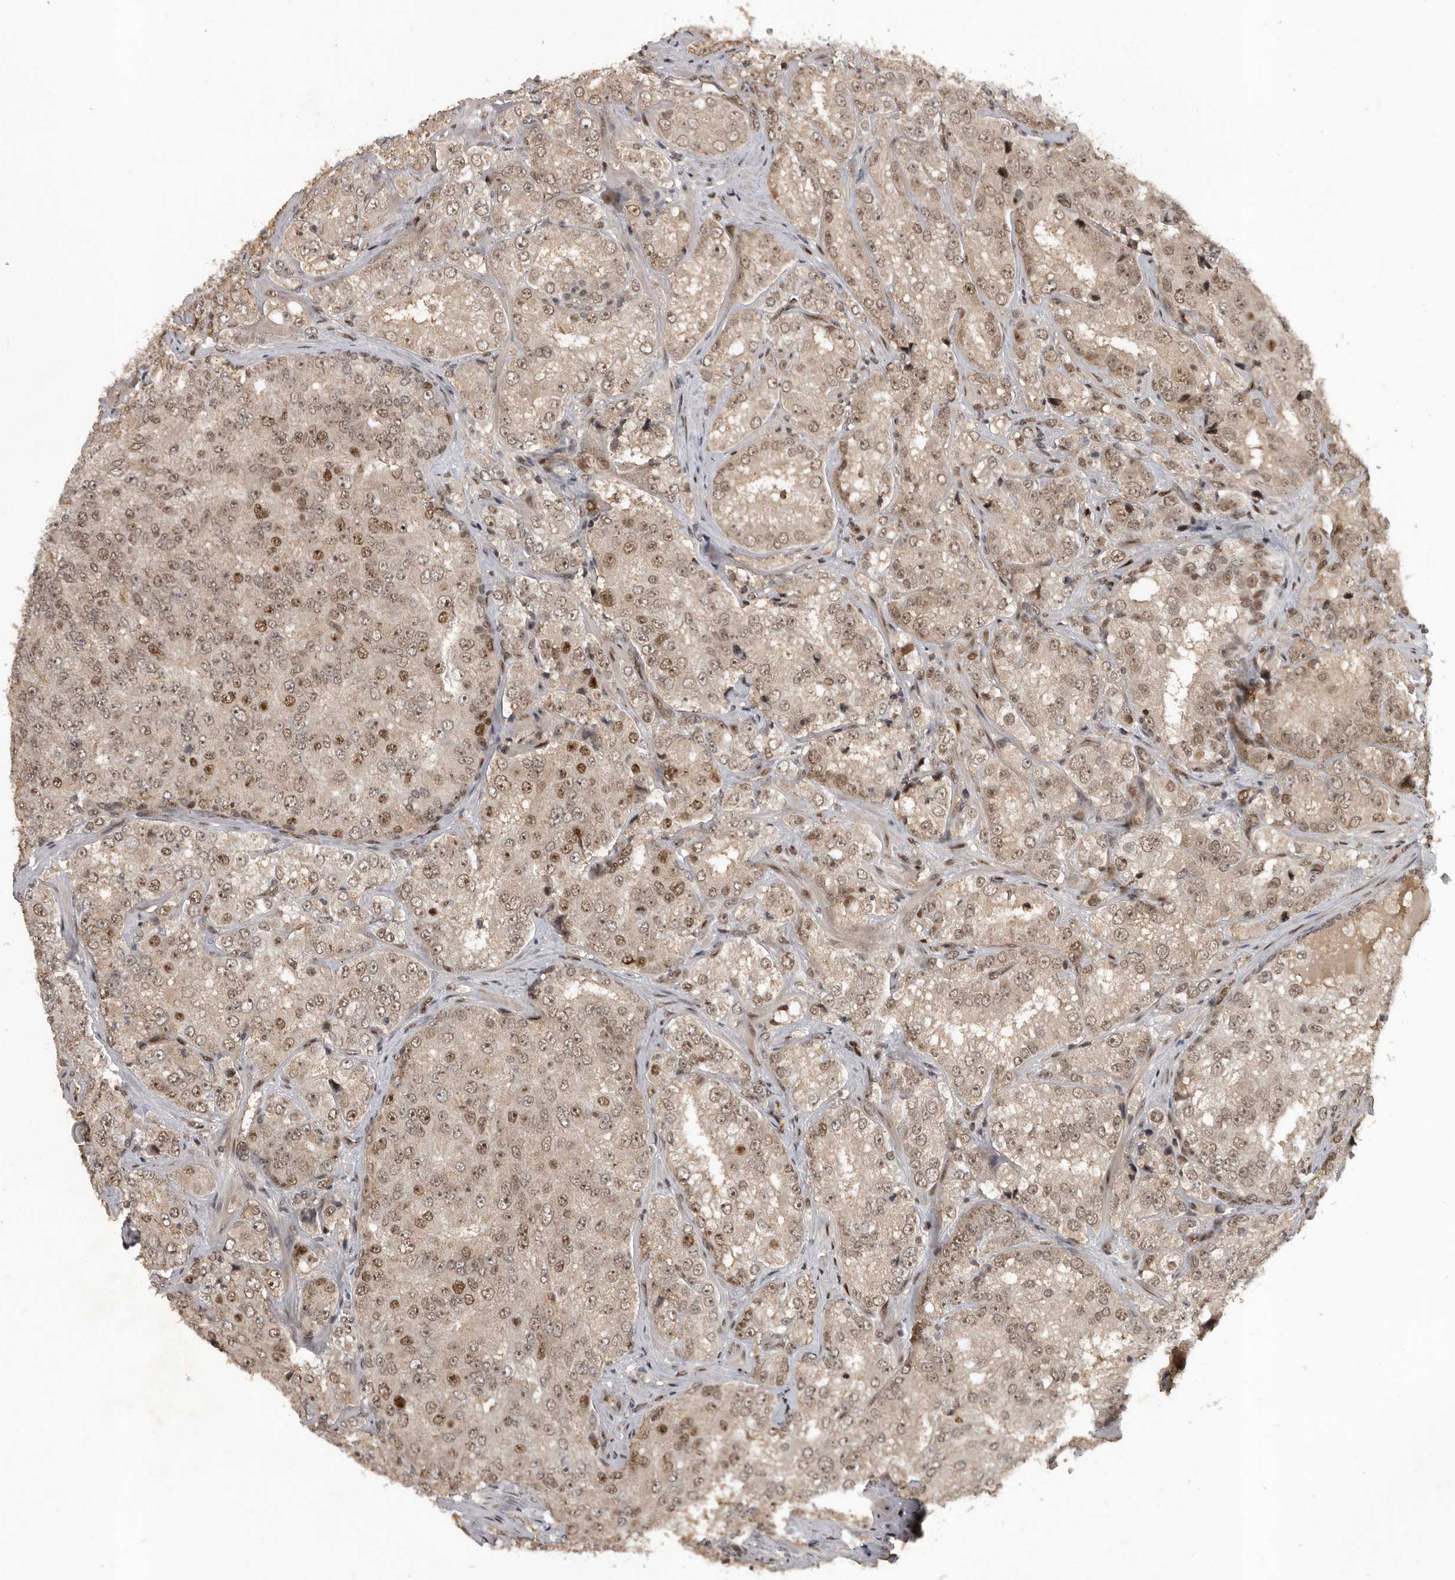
{"staining": {"intensity": "moderate", "quantity": "25%-75%", "location": "nuclear"}, "tissue": "prostate cancer", "cell_type": "Tumor cells", "image_type": "cancer", "snomed": [{"axis": "morphology", "description": "Adenocarcinoma, High grade"}, {"axis": "topography", "description": "Prostate"}], "caption": "IHC of prostate adenocarcinoma (high-grade) displays medium levels of moderate nuclear positivity in about 25%-75% of tumor cells.", "gene": "CDC27", "patient": {"sex": "male", "age": 58}}